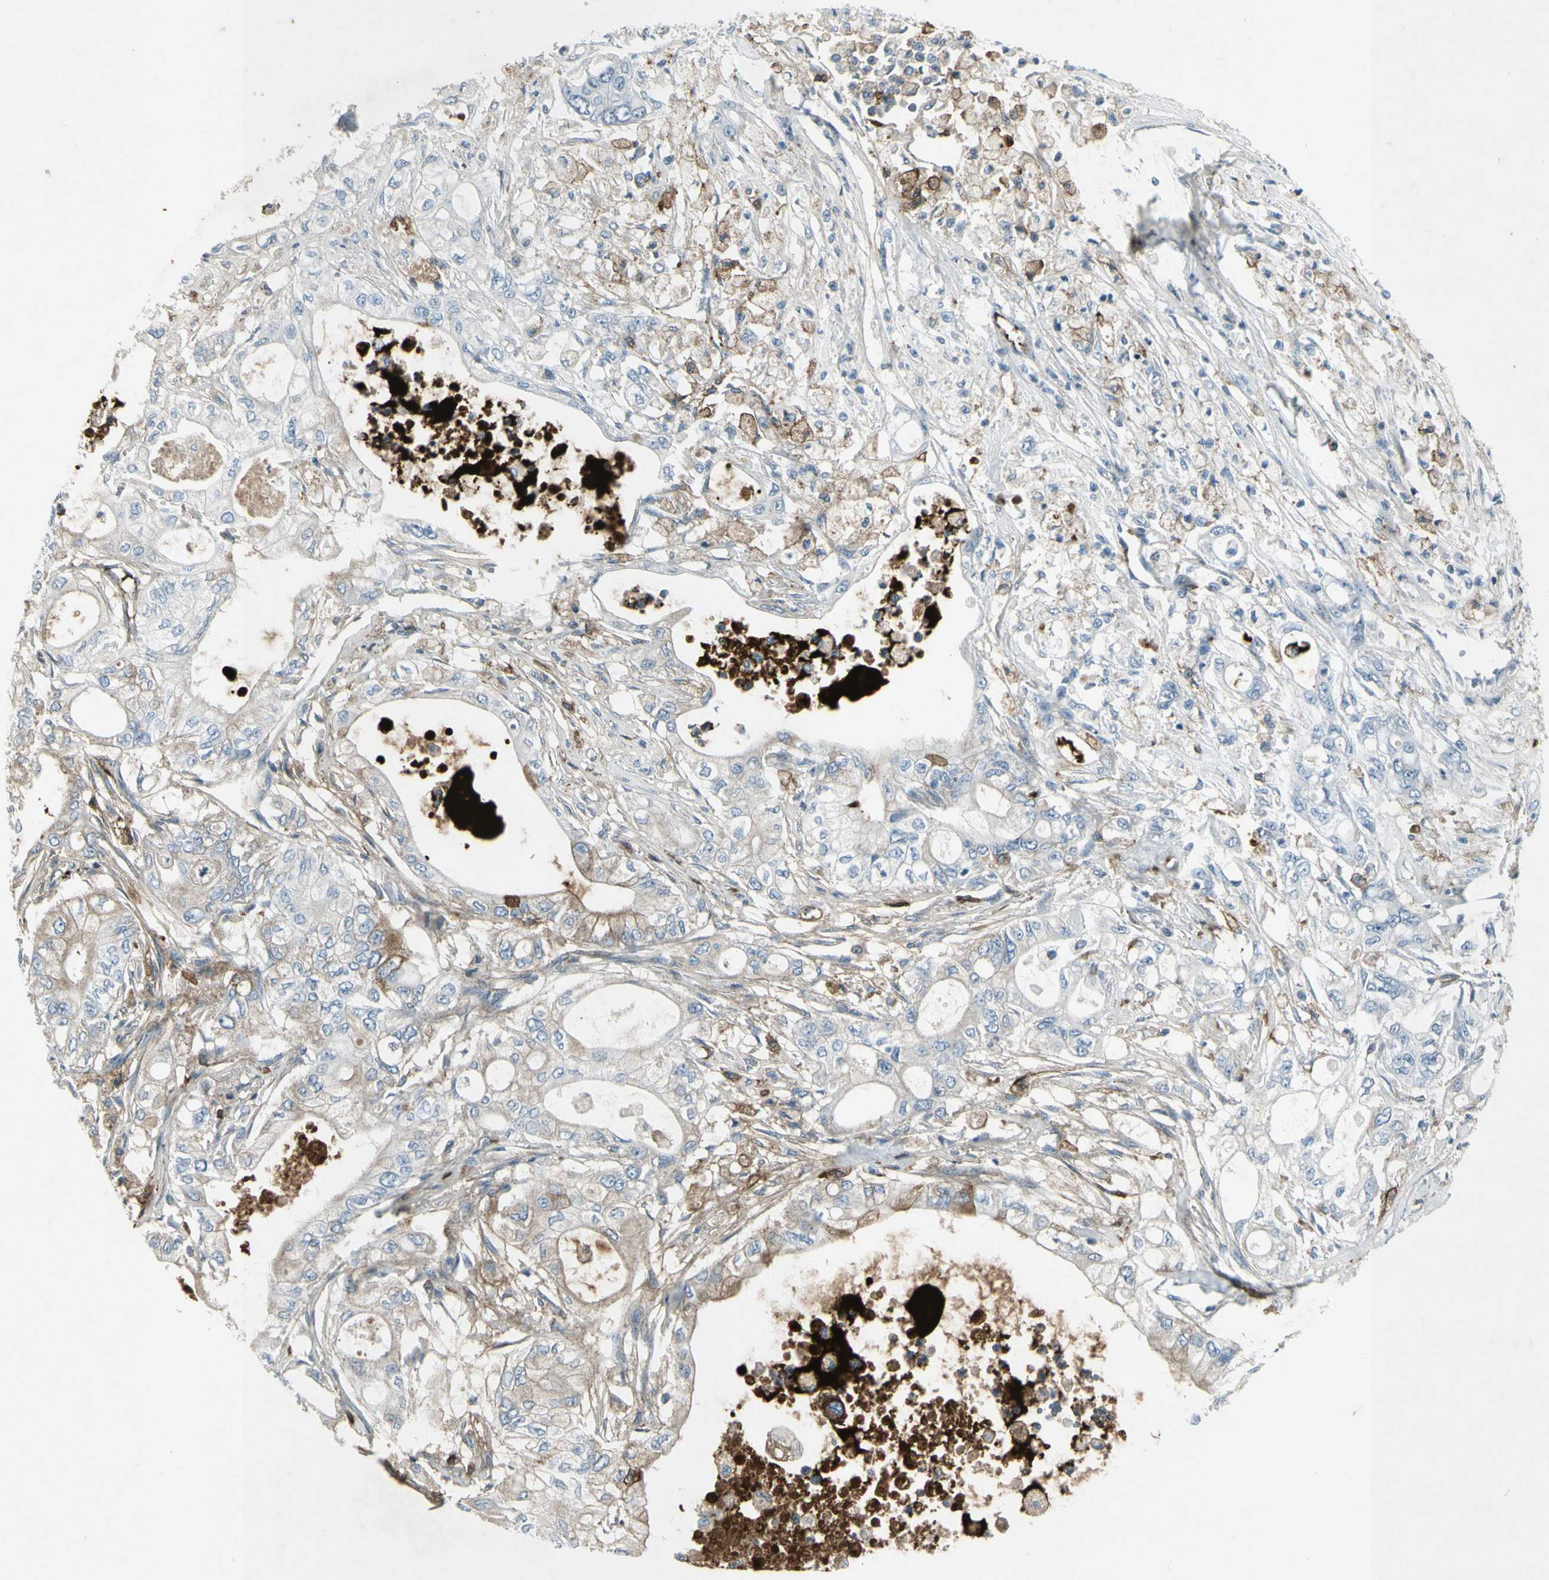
{"staining": {"intensity": "moderate", "quantity": "<25%", "location": "cytoplasmic/membranous"}, "tissue": "pancreatic cancer", "cell_type": "Tumor cells", "image_type": "cancer", "snomed": [{"axis": "morphology", "description": "Adenocarcinoma, NOS"}, {"axis": "topography", "description": "Pancreas"}], "caption": "There is low levels of moderate cytoplasmic/membranous expression in tumor cells of pancreatic adenocarcinoma, as demonstrated by immunohistochemical staining (brown color).", "gene": "IGHM", "patient": {"sex": "male", "age": 79}}